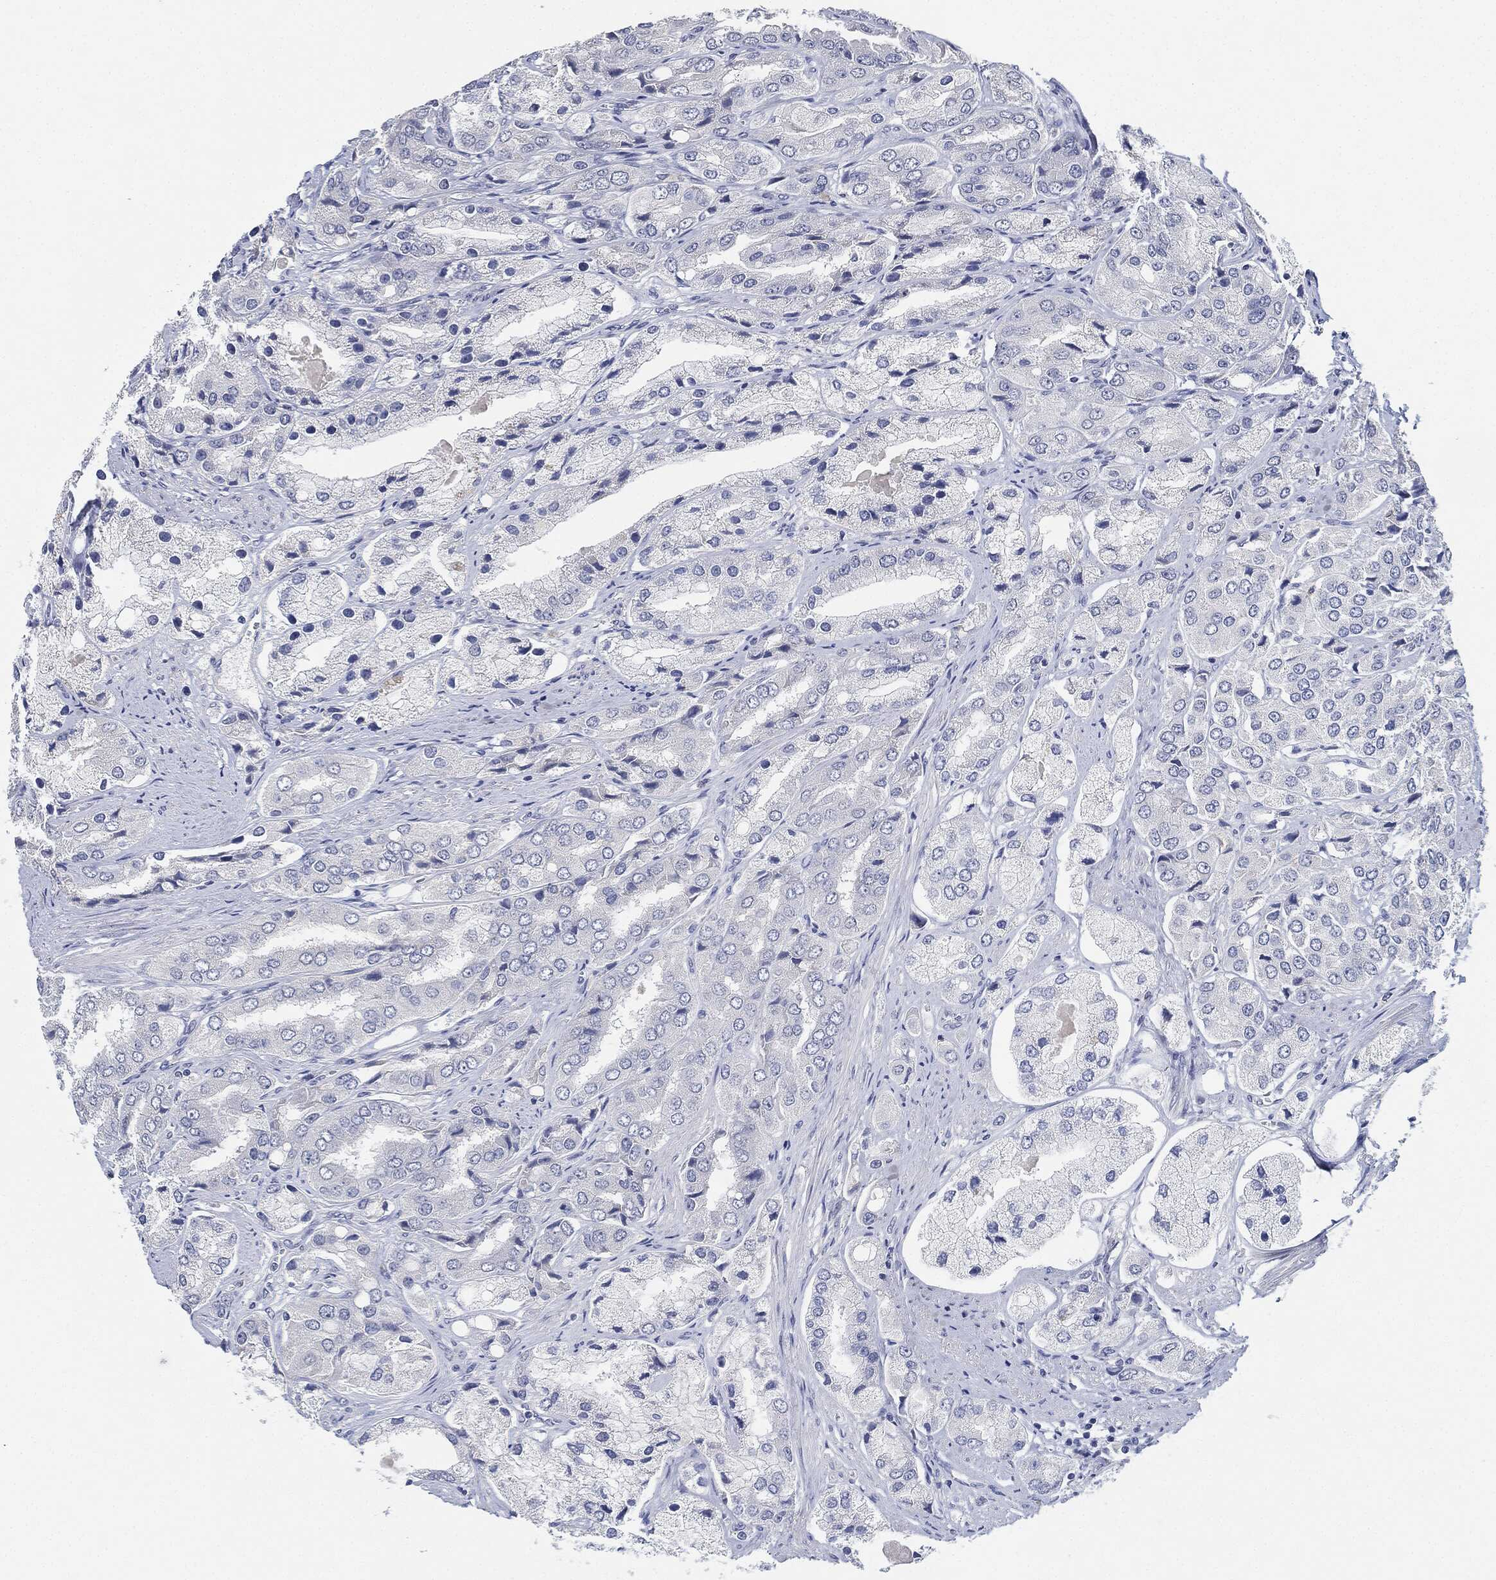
{"staining": {"intensity": "negative", "quantity": "none", "location": "none"}, "tissue": "prostate cancer", "cell_type": "Tumor cells", "image_type": "cancer", "snomed": [{"axis": "morphology", "description": "Adenocarcinoma, Low grade"}, {"axis": "topography", "description": "Prostate"}], "caption": "A micrograph of human prostate low-grade adenocarcinoma is negative for staining in tumor cells.", "gene": "NTRK1", "patient": {"sex": "male", "age": 69}}